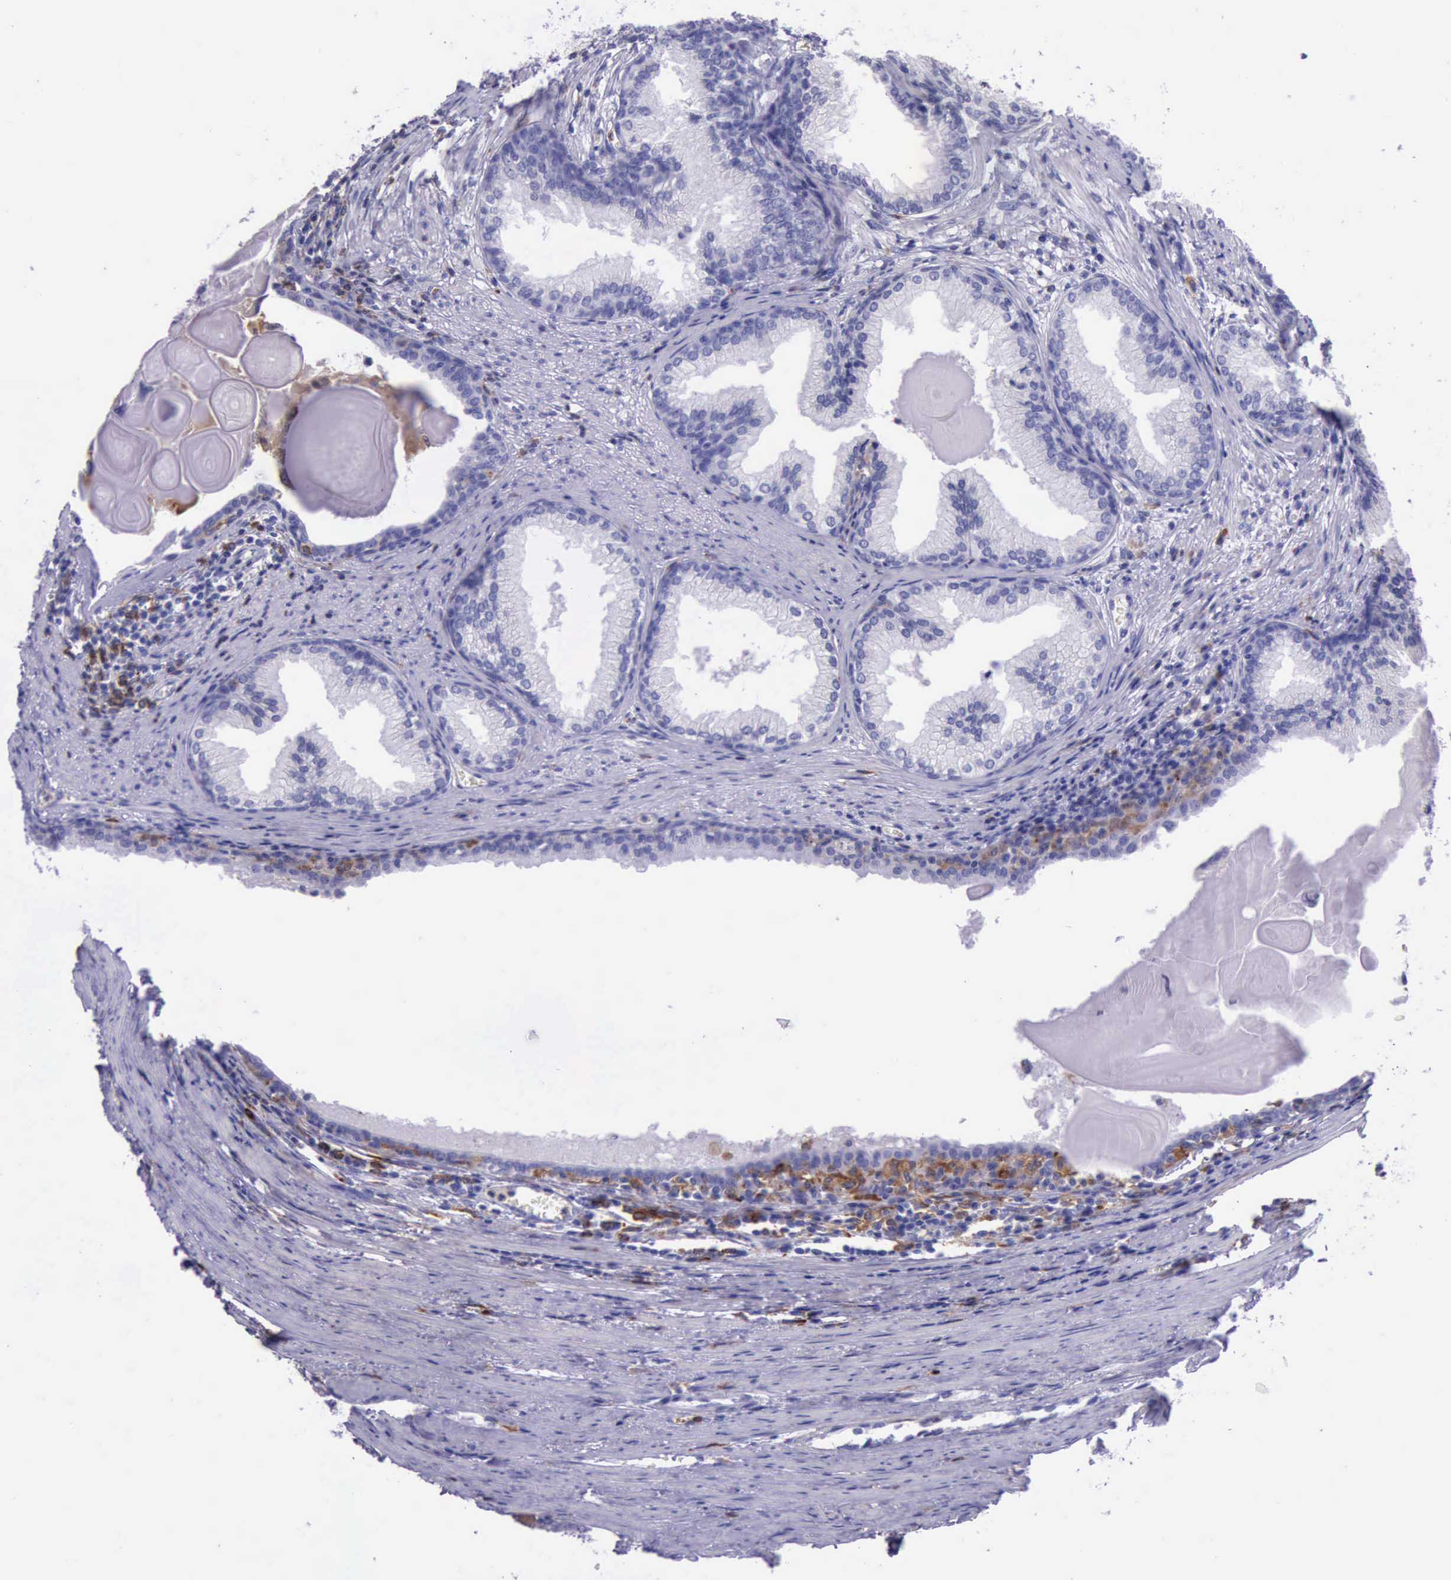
{"staining": {"intensity": "negative", "quantity": "none", "location": "none"}, "tissue": "prostate cancer", "cell_type": "Tumor cells", "image_type": "cancer", "snomed": [{"axis": "morphology", "description": "Adenocarcinoma, Medium grade"}, {"axis": "topography", "description": "Prostate"}], "caption": "The photomicrograph reveals no staining of tumor cells in adenocarcinoma (medium-grade) (prostate).", "gene": "BTK", "patient": {"sex": "male", "age": 79}}